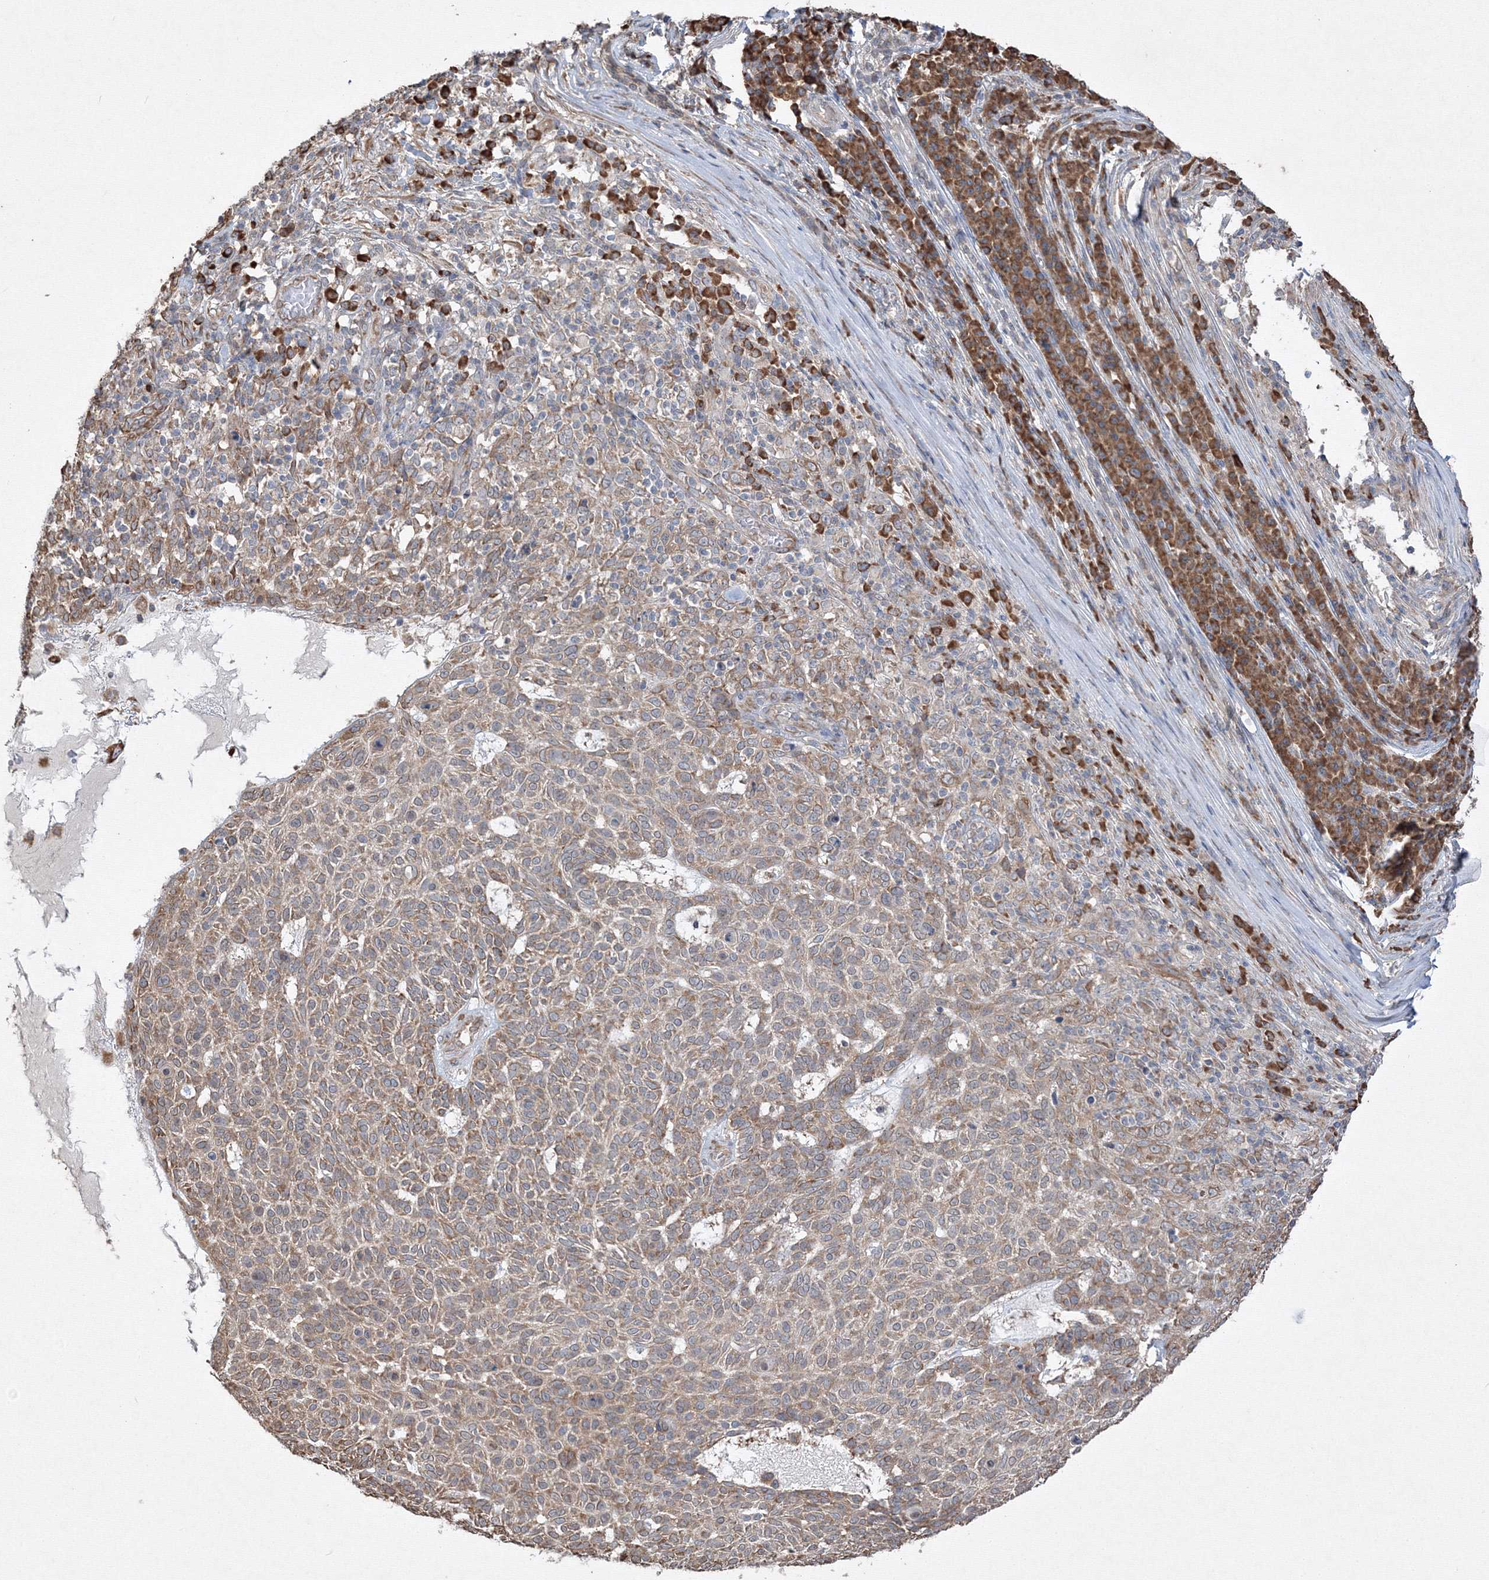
{"staining": {"intensity": "moderate", "quantity": ">75%", "location": "cytoplasmic/membranous"}, "tissue": "skin cancer", "cell_type": "Tumor cells", "image_type": "cancer", "snomed": [{"axis": "morphology", "description": "Squamous cell carcinoma, NOS"}, {"axis": "topography", "description": "Skin"}], "caption": "An immunohistochemistry (IHC) image of neoplastic tissue is shown. Protein staining in brown shows moderate cytoplasmic/membranous positivity in skin cancer within tumor cells.", "gene": "FBXL8", "patient": {"sex": "female", "age": 90}}